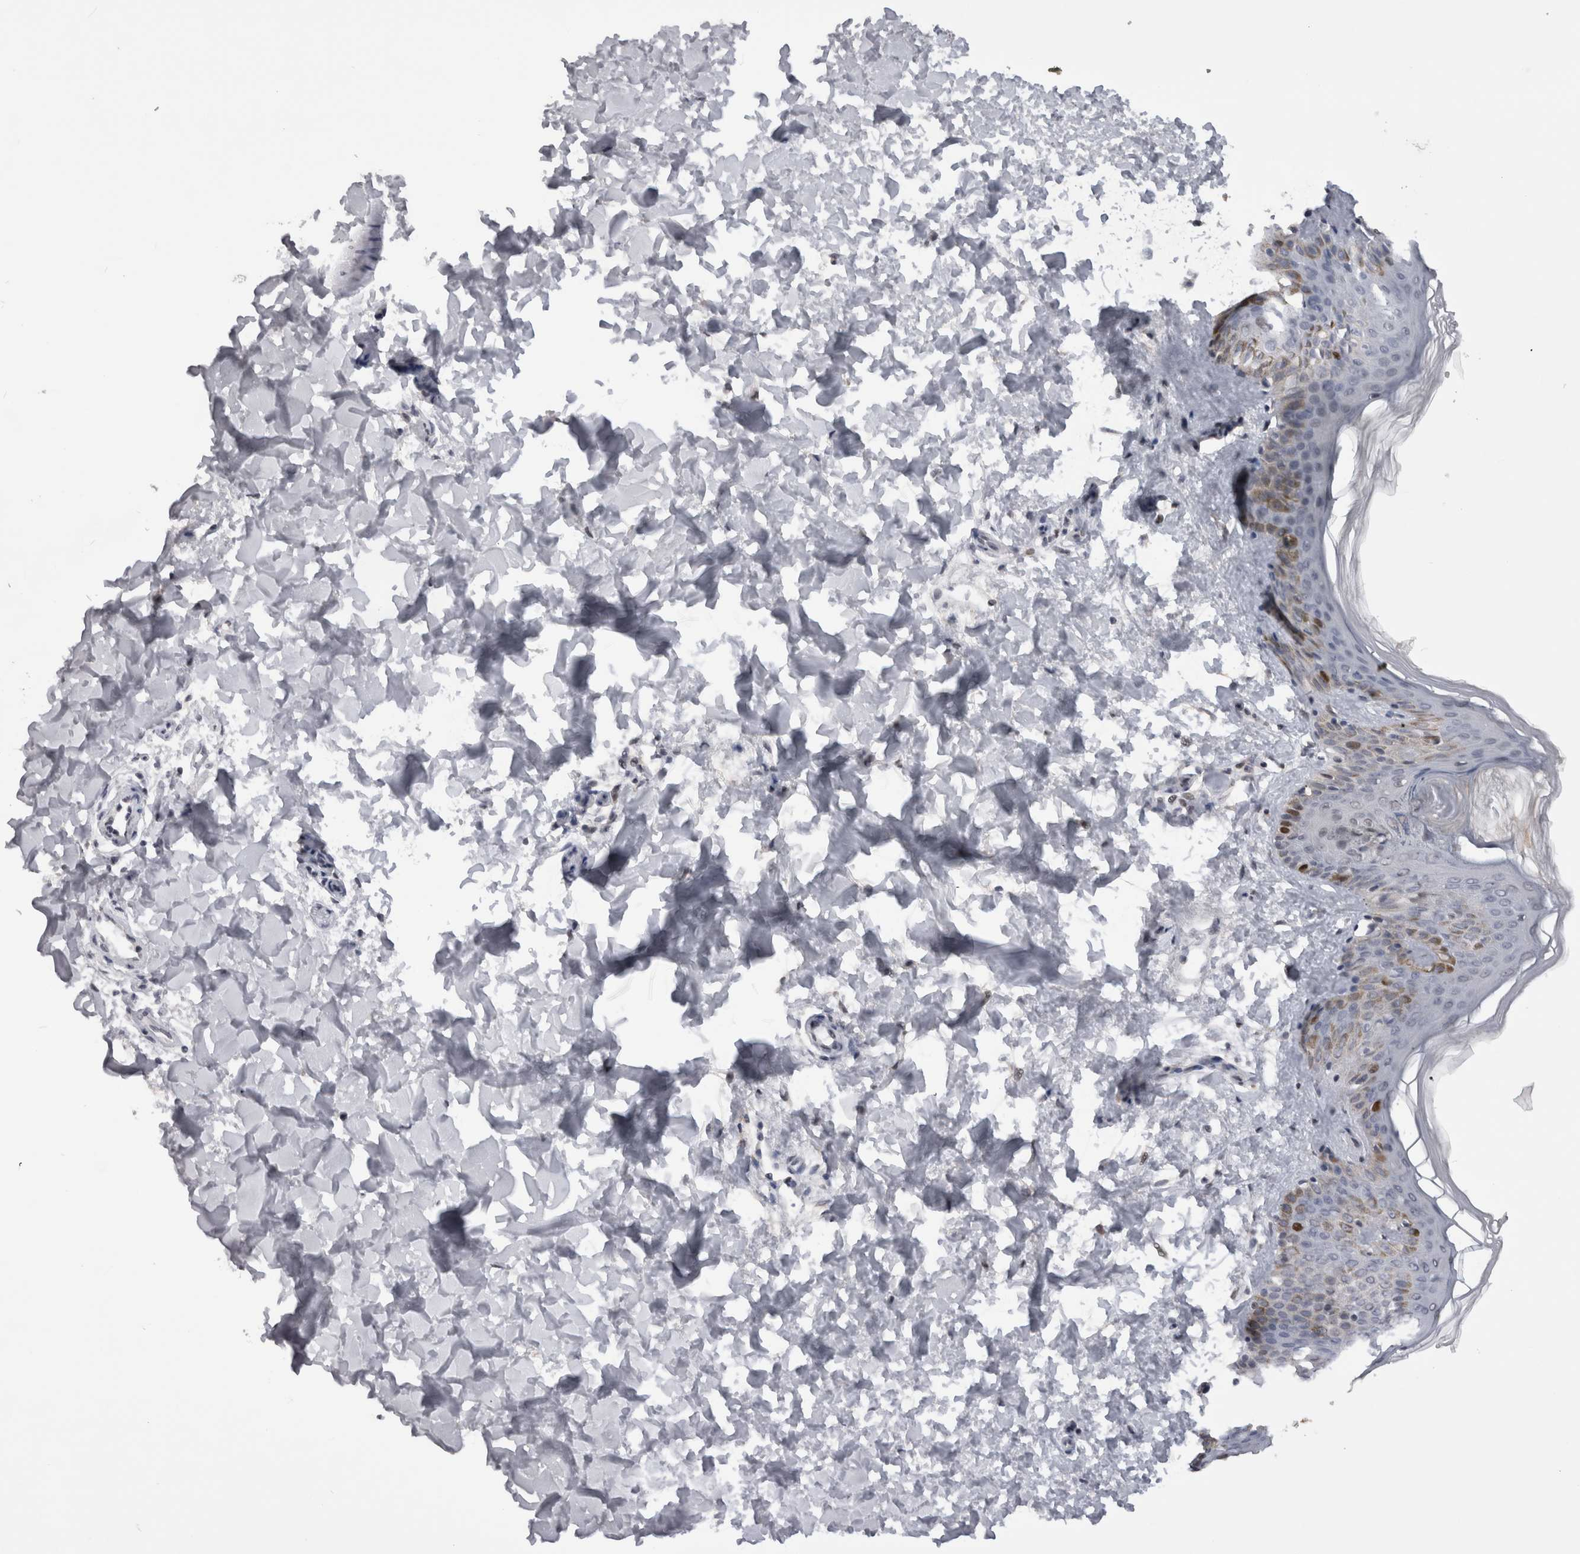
{"staining": {"intensity": "negative", "quantity": "none", "location": "none"}, "tissue": "skin", "cell_type": "Fibroblasts", "image_type": "normal", "snomed": [{"axis": "morphology", "description": "Normal tissue, NOS"}, {"axis": "morphology", "description": "Neoplasm, benign, NOS"}, {"axis": "topography", "description": "Skin"}, {"axis": "topography", "description": "Soft tissue"}], "caption": "High power microscopy histopathology image of an immunohistochemistry photomicrograph of unremarkable skin, revealing no significant expression in fibroblasts.", "gene": "KIF18B", "patient": {"sex": "male", "age": 26}}